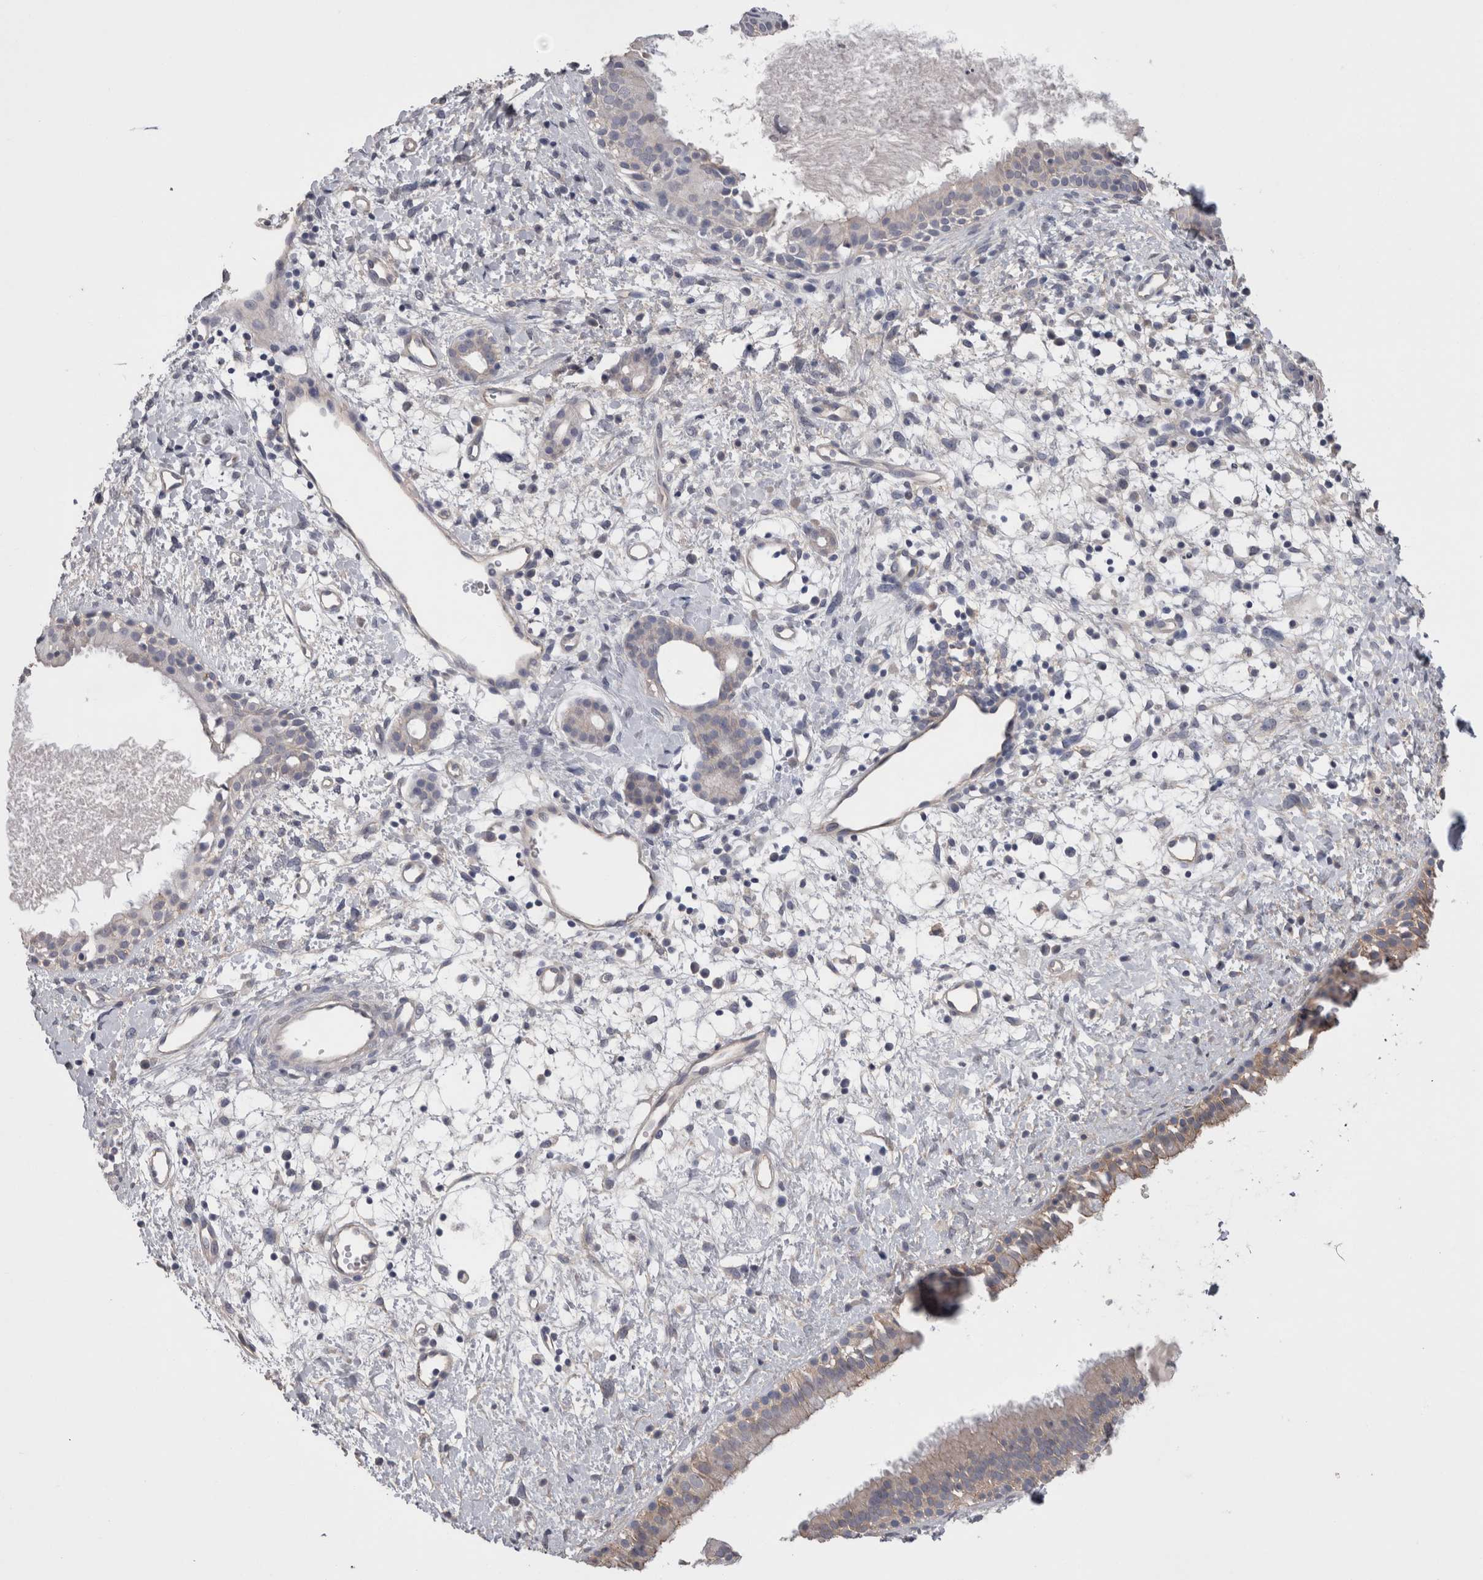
{"staining": {"intensity": "weak", "quantity": "25%-75%", "location": "cytoplasmic/membranous"}, "tissue": "nasopharynx", "cell_type": "Respiratory epithelial cells", "image_type": "normal", "snomed": [{"axis": "morphology", "description": "Normal tissue, NOS"}, {"axis": "topography", "description": "Nasopharynx"}], "caption": "Nasopharynx stained with DAB (3,3'-diaminobenzidine) immunohistochemistry demonstrates low levels of weak cytoplasmic/membranous positivity in about 25%-75% of respiratory epithelial cells. (brown staining indicates protein expression, while blue staining denotes nuclei).", "gene": "NECTIN2", "patient": {"sex": "male", "age": 22}}